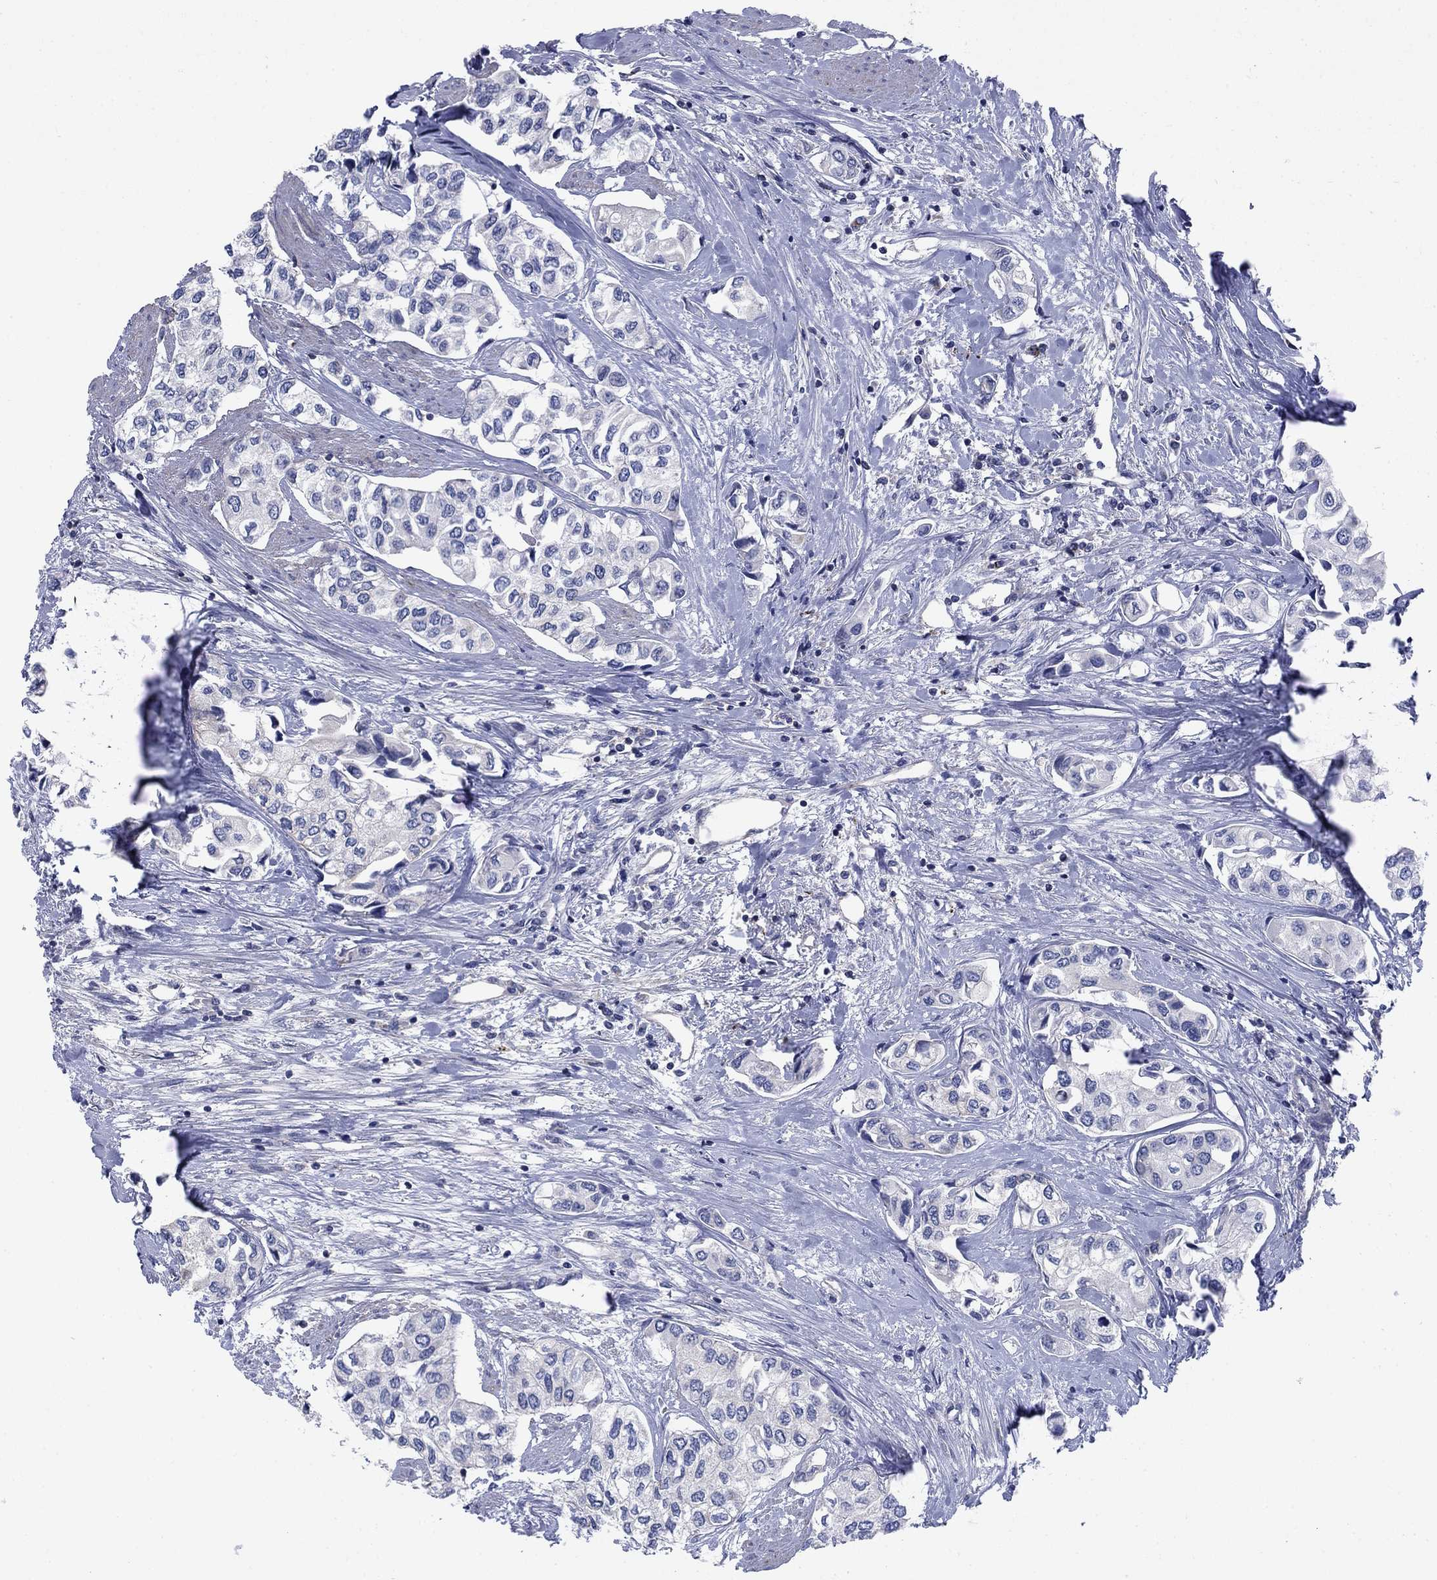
{"staining": {"intensity": "negative", "quantity": "none", "location": "none"}, "tissue": "urothelial cancer", "cell_type": "Tumor cells", "image_type": "cancer", "snomed": [{"axis": "morphology", "description": "Urothelial carcinoma, High grade"}, {"axis": "topography", "description": "Urinary bladder"}], "caption": "Tumor cells are negative for brown protein staining in high-grade urothelial carcinoma.", "gene": "PSD4", "patient": {"sex": "male", "age": 73}}